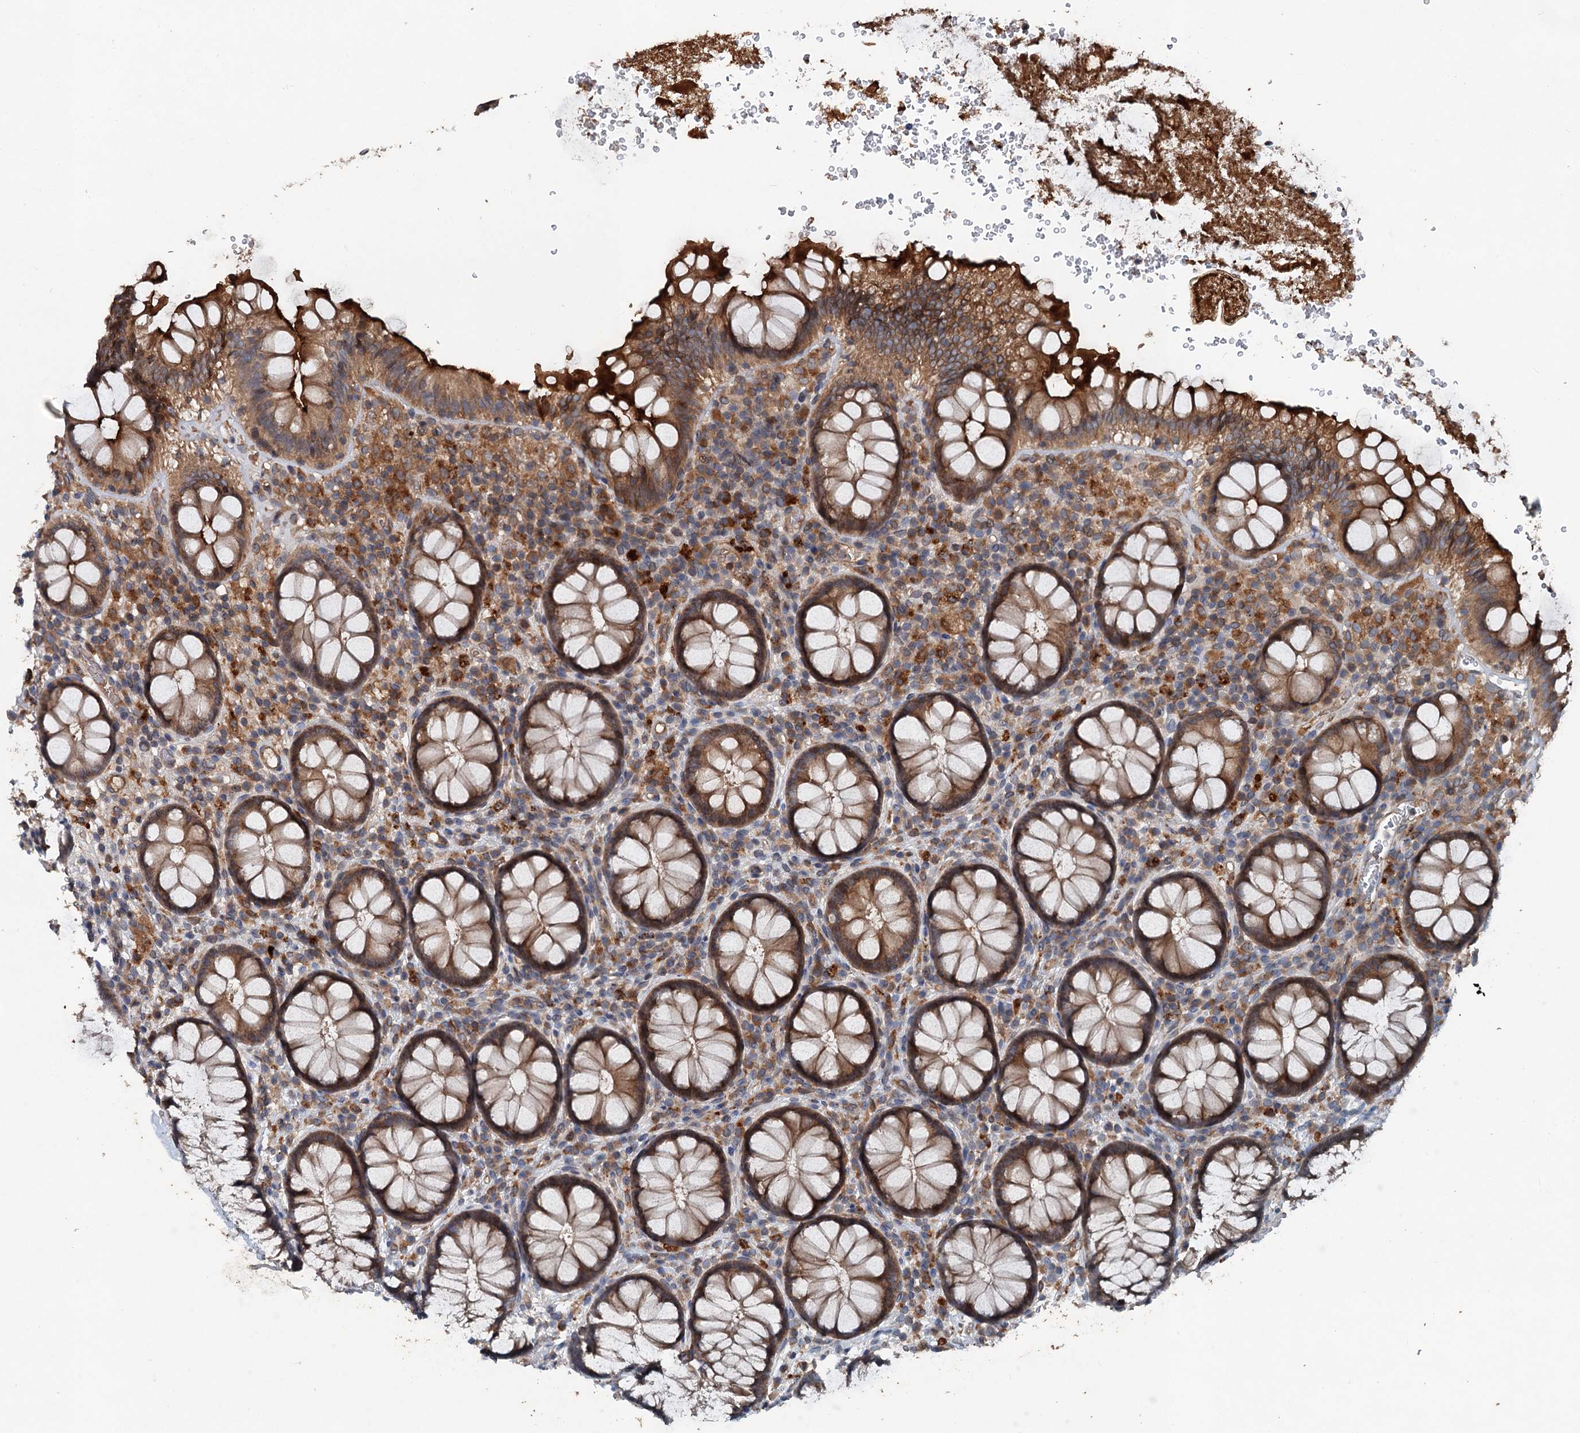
{"staining": {"intensity": "strong", "quantity": ">75%", "location": "cytoplasmic/membranous"}, "tissue": "rectum", "cell_type": "Glandular cells", "image_type": "normal", "snomed": [{"axis": "morphology", "description": "Normal tissue, NOS"}, {"axis": "topography", "description": "Rectum"}], "caption": "Strong cytoplasmic/membranous expression for a protein is appreciated in approximately >75% of glandular cells of normal rectum using immunohistochemistry.", "gene": "TAPBPL", "patient": {"sex": "male", "age": 83}}